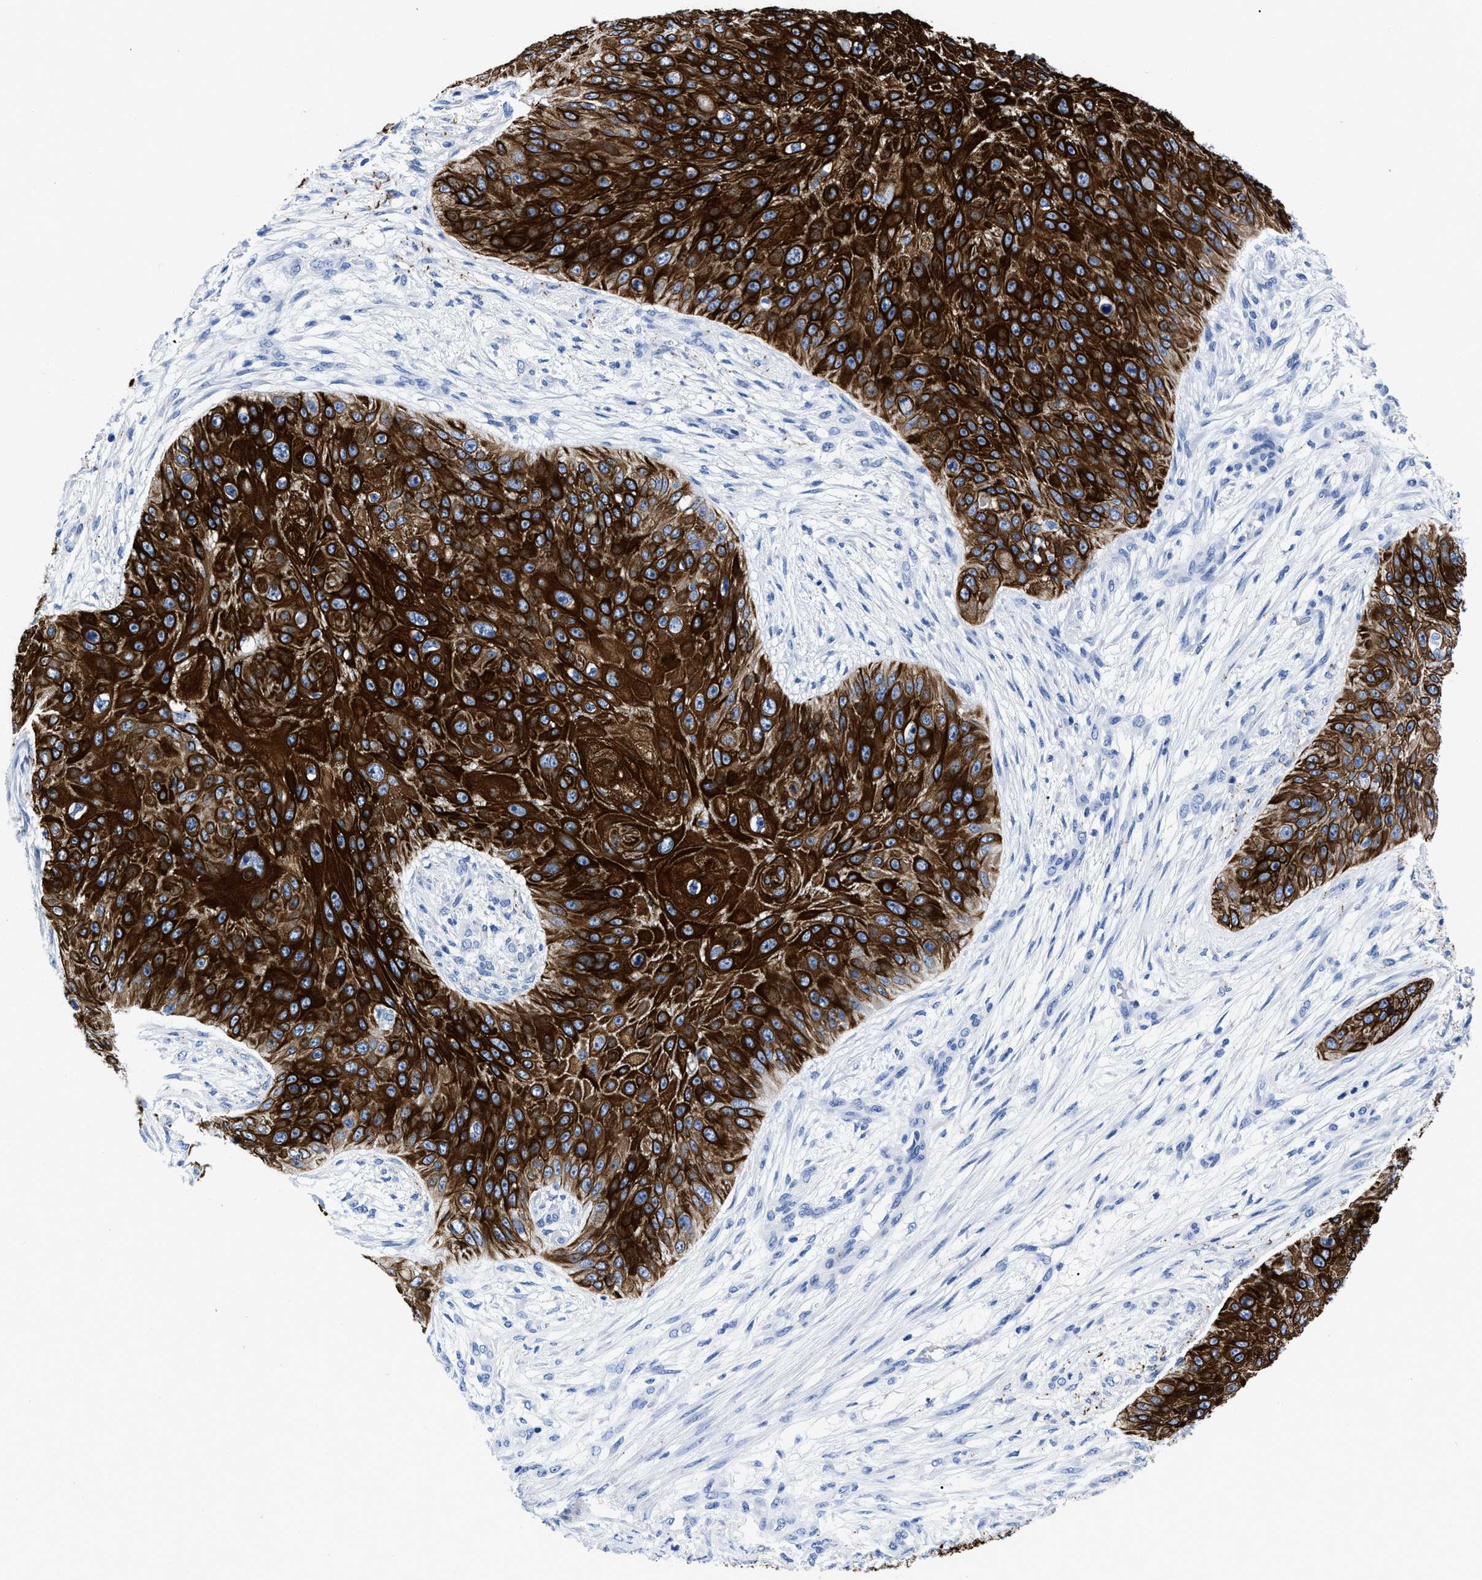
{"staining": {"intensity": "strong", "quantity": ">75%", "location": "cytoplasmic/membranous"}, "tissue": "skin cancer", "cell_type": "Tumor cells", "image_type": "cancer", "snomed": [{"axis": "morphology", "description": "Squamous cell carcinoma, NOS"}, {"axis": "topography", "description": "Skin"}], "caption": "Human skin cancer (squamous cell carcinoma) stained with a brown dye reveals strong cytoplasmic/membranous positive positivity in approximately >75% of tumor cells.", "gene": "DUSP26", "patient": {"sex": "female", "age": 80}}